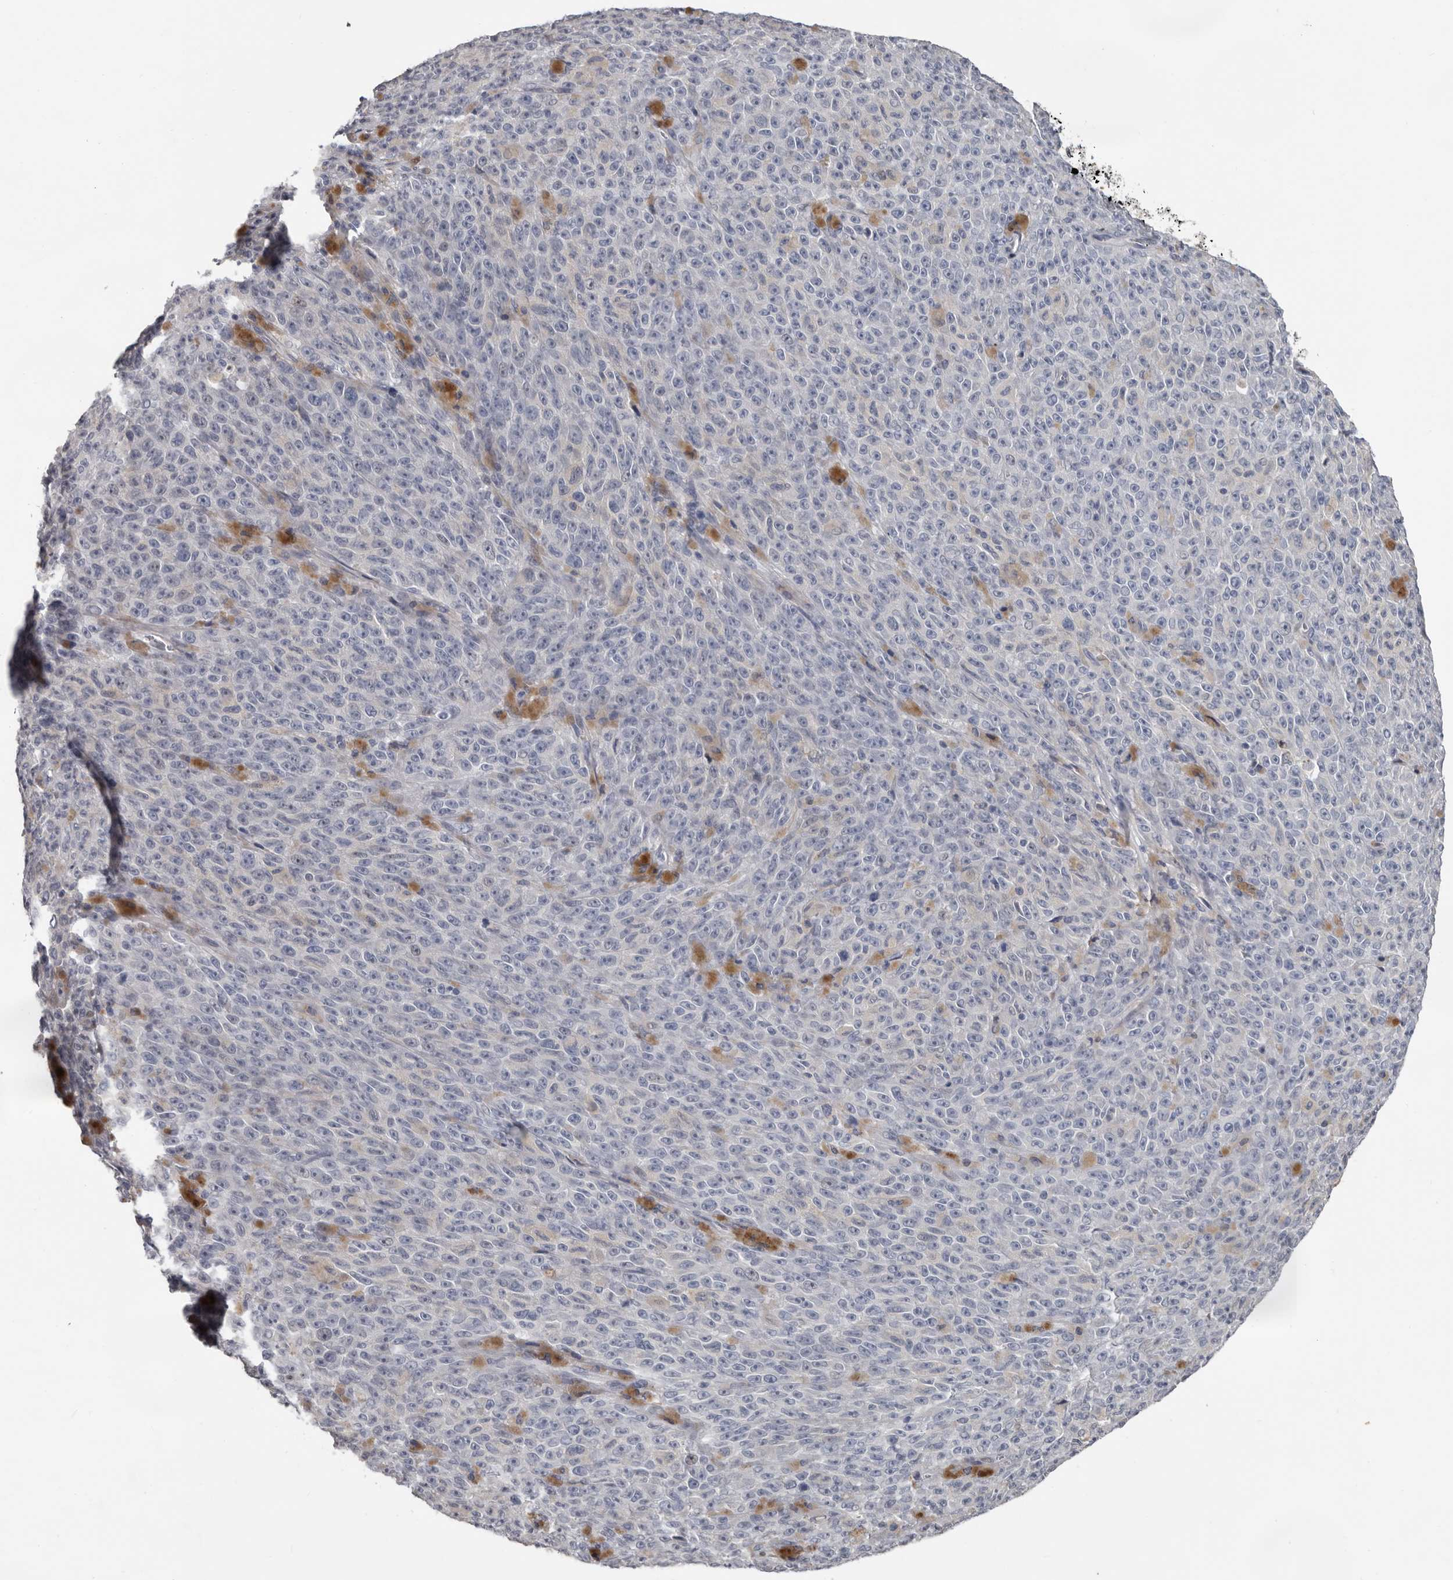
{"staining": {"intensity": "weak", "quantity": "<25%", "location": "cytoplasmic/membranous"}, "tissue": "melanoma", "cell_type": "Tumor cells", "image_type": "cancer", "snomed": [{"axis": "morphology", "description": "Malignant melanoma, NOS"}, {"axis": "topography", "description": "Skin"}], "caption": "An IHC image of melanoma is shown. There is no staining in tumor cells of melanoma. The staining was performed using DAB (3,3'-diaminobenzidine) to visualize the protein expression in brown, while the nuclei were stained in blue with hematoxylin (Magnification: 20x).", "gene": "FABP7", "patient": {"sex": "female", "age": 82}}